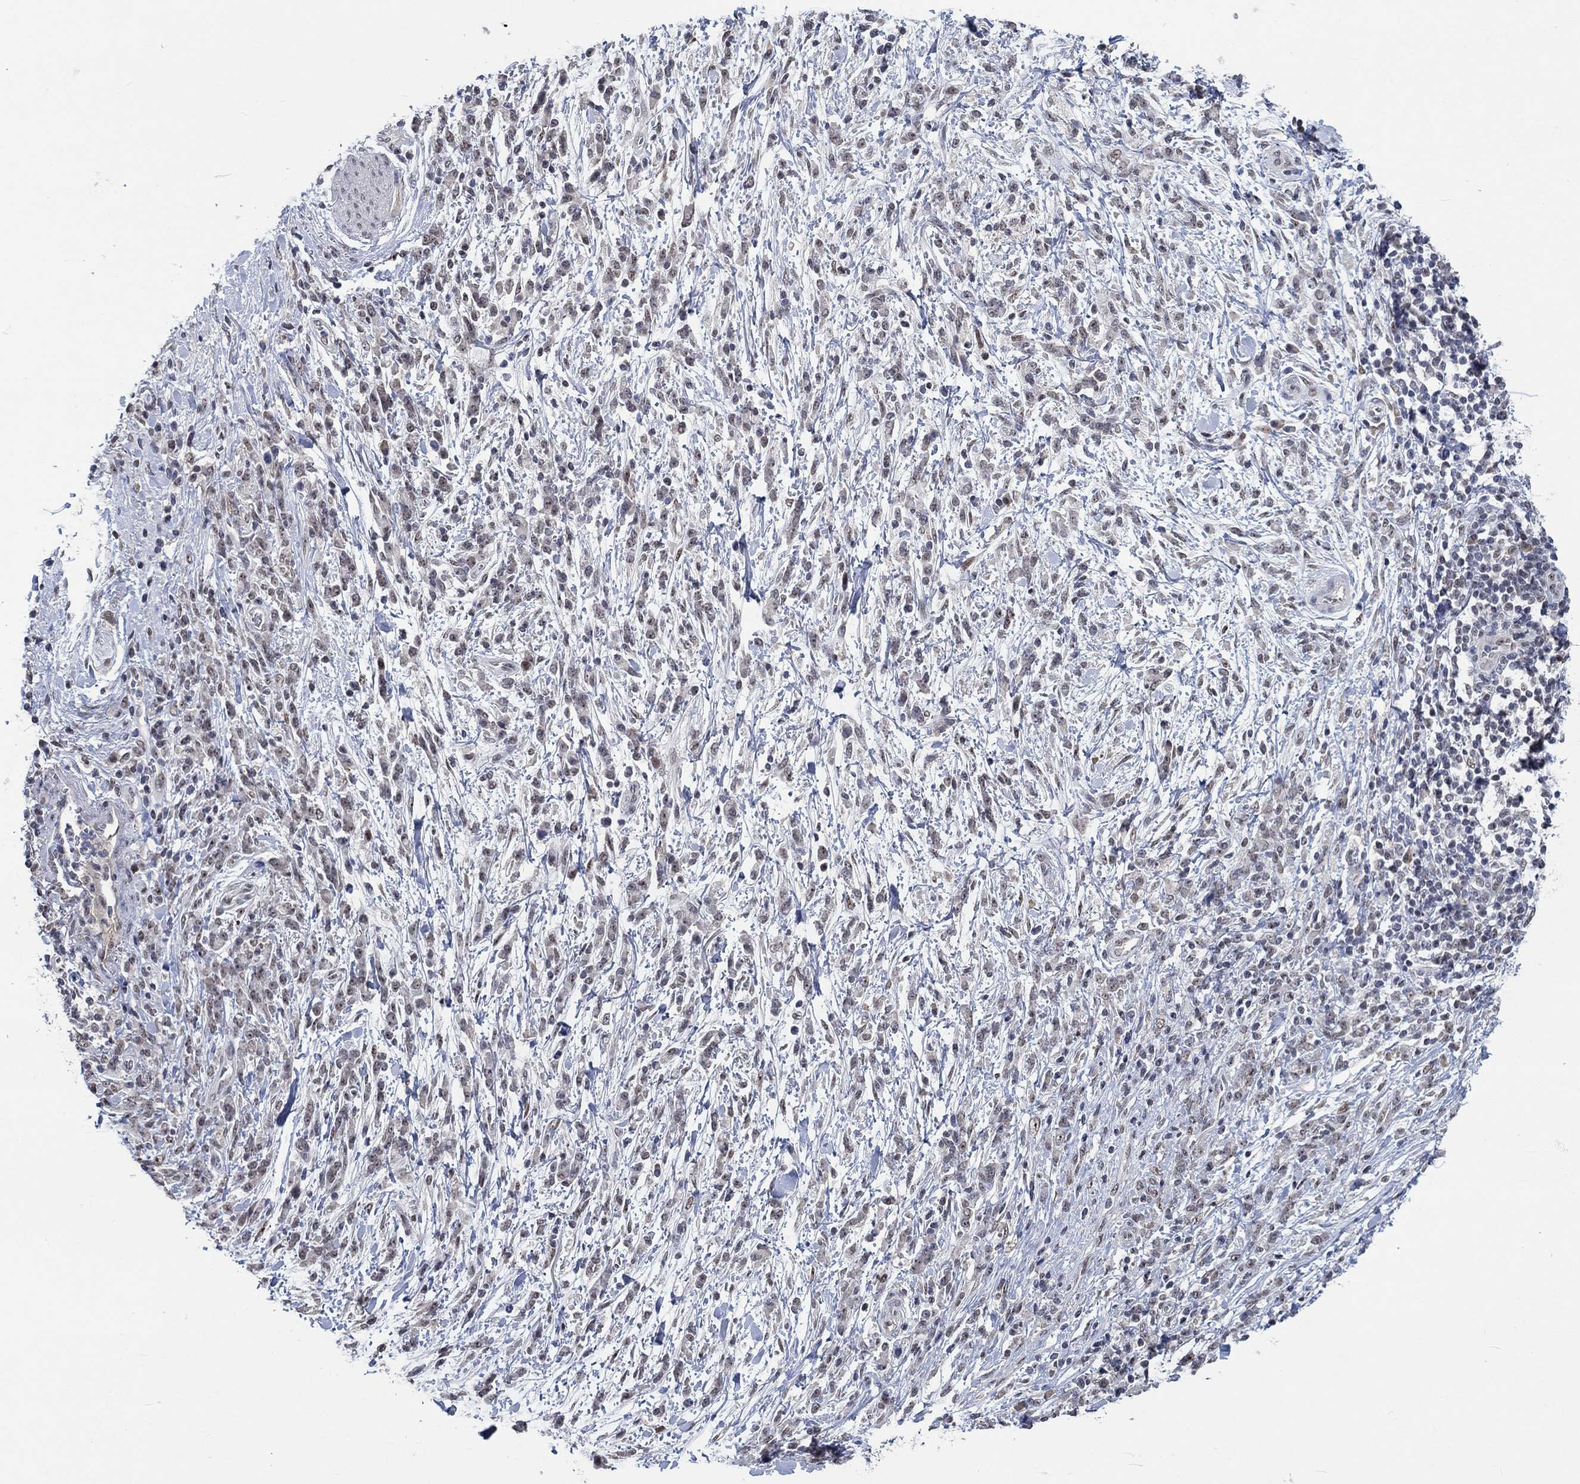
{"staining": {"intensity": "weak", "quantity": "25%-75%", "location": "cytoplasmic/membranous"}, "tissue": "stomach cancer", "cell_type": "Tumor cells", "image_type": "cancer", "snomed": [{"axis": "morphology", "description": "Adenocarcinoma, NOS"}, {"axis": "topography", "description": "Stomach"}], "caption": "Weak cytoplasmic/membranous protein positivity is present in about 25%-75% of tumor cells in adenocarcinoma (stomach). The protein of interest is stained brown, and the nuclei are stained in blue (DAB (3,3'-diaminobenzidine) IHC with brightfield microscopy, high magnification).", "gene": "HTN1", "patient": {"sex": "female", "age": 57}}